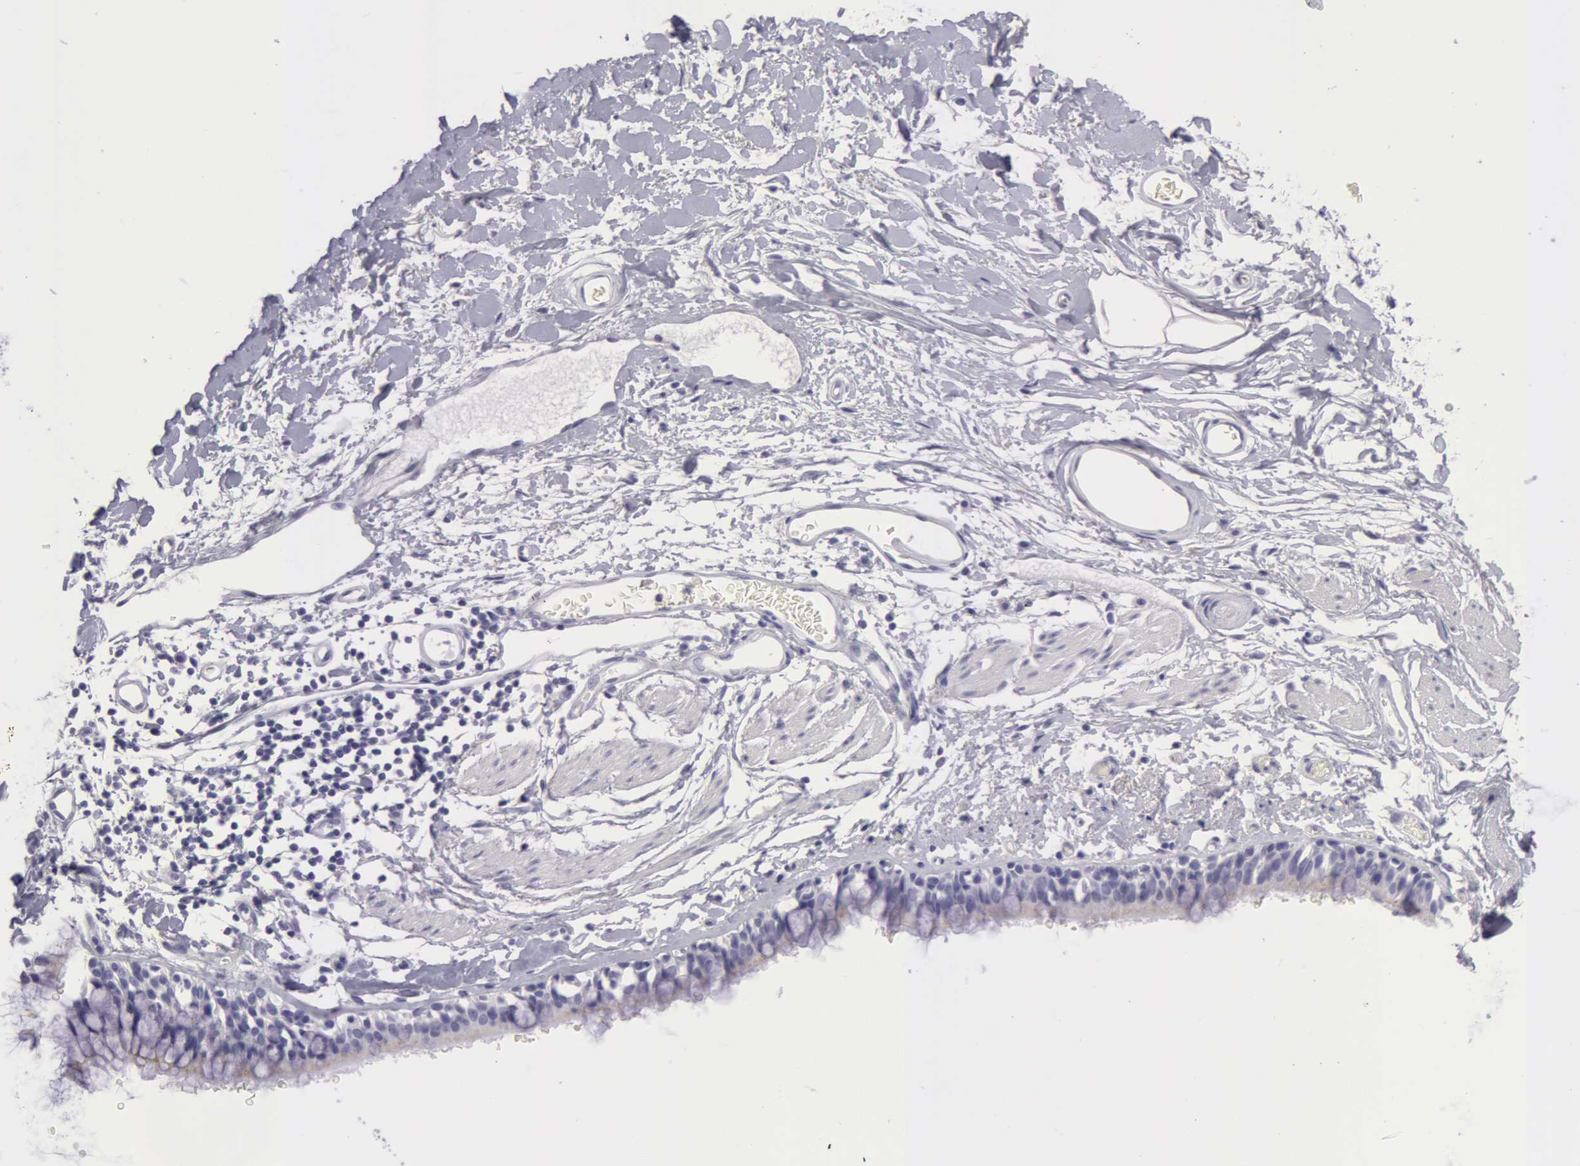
{"staining": {"intensity": "negative", "quantity": "none", "location": "none"}, "tissue": "bronchus", "cell_type": "Respiratory epithelial cells", "image_type": "normal", "snomed": [{"axis": "morphology", "description": "Normal tissue, NOS"}, {"axis": "topography", "description": "Lymph node of abdomen"}, {"axis": "topography", "description": "Lymph node of pelvis"}], "caption": "High magnification brightfield microscopy of normal bronchus stained with DAB (brown) and counterstained with hematoxylin (blue): respiratory epithelial cells show no significant positivity. (Stains: DAB (3,3'-diaminobenzidine) IHC with hematoxylin counter stain, Microscopy: brightfield microscopy at high magnification).", "gene": "AMACR", "patient": {"sex": "female", "age": 65}}